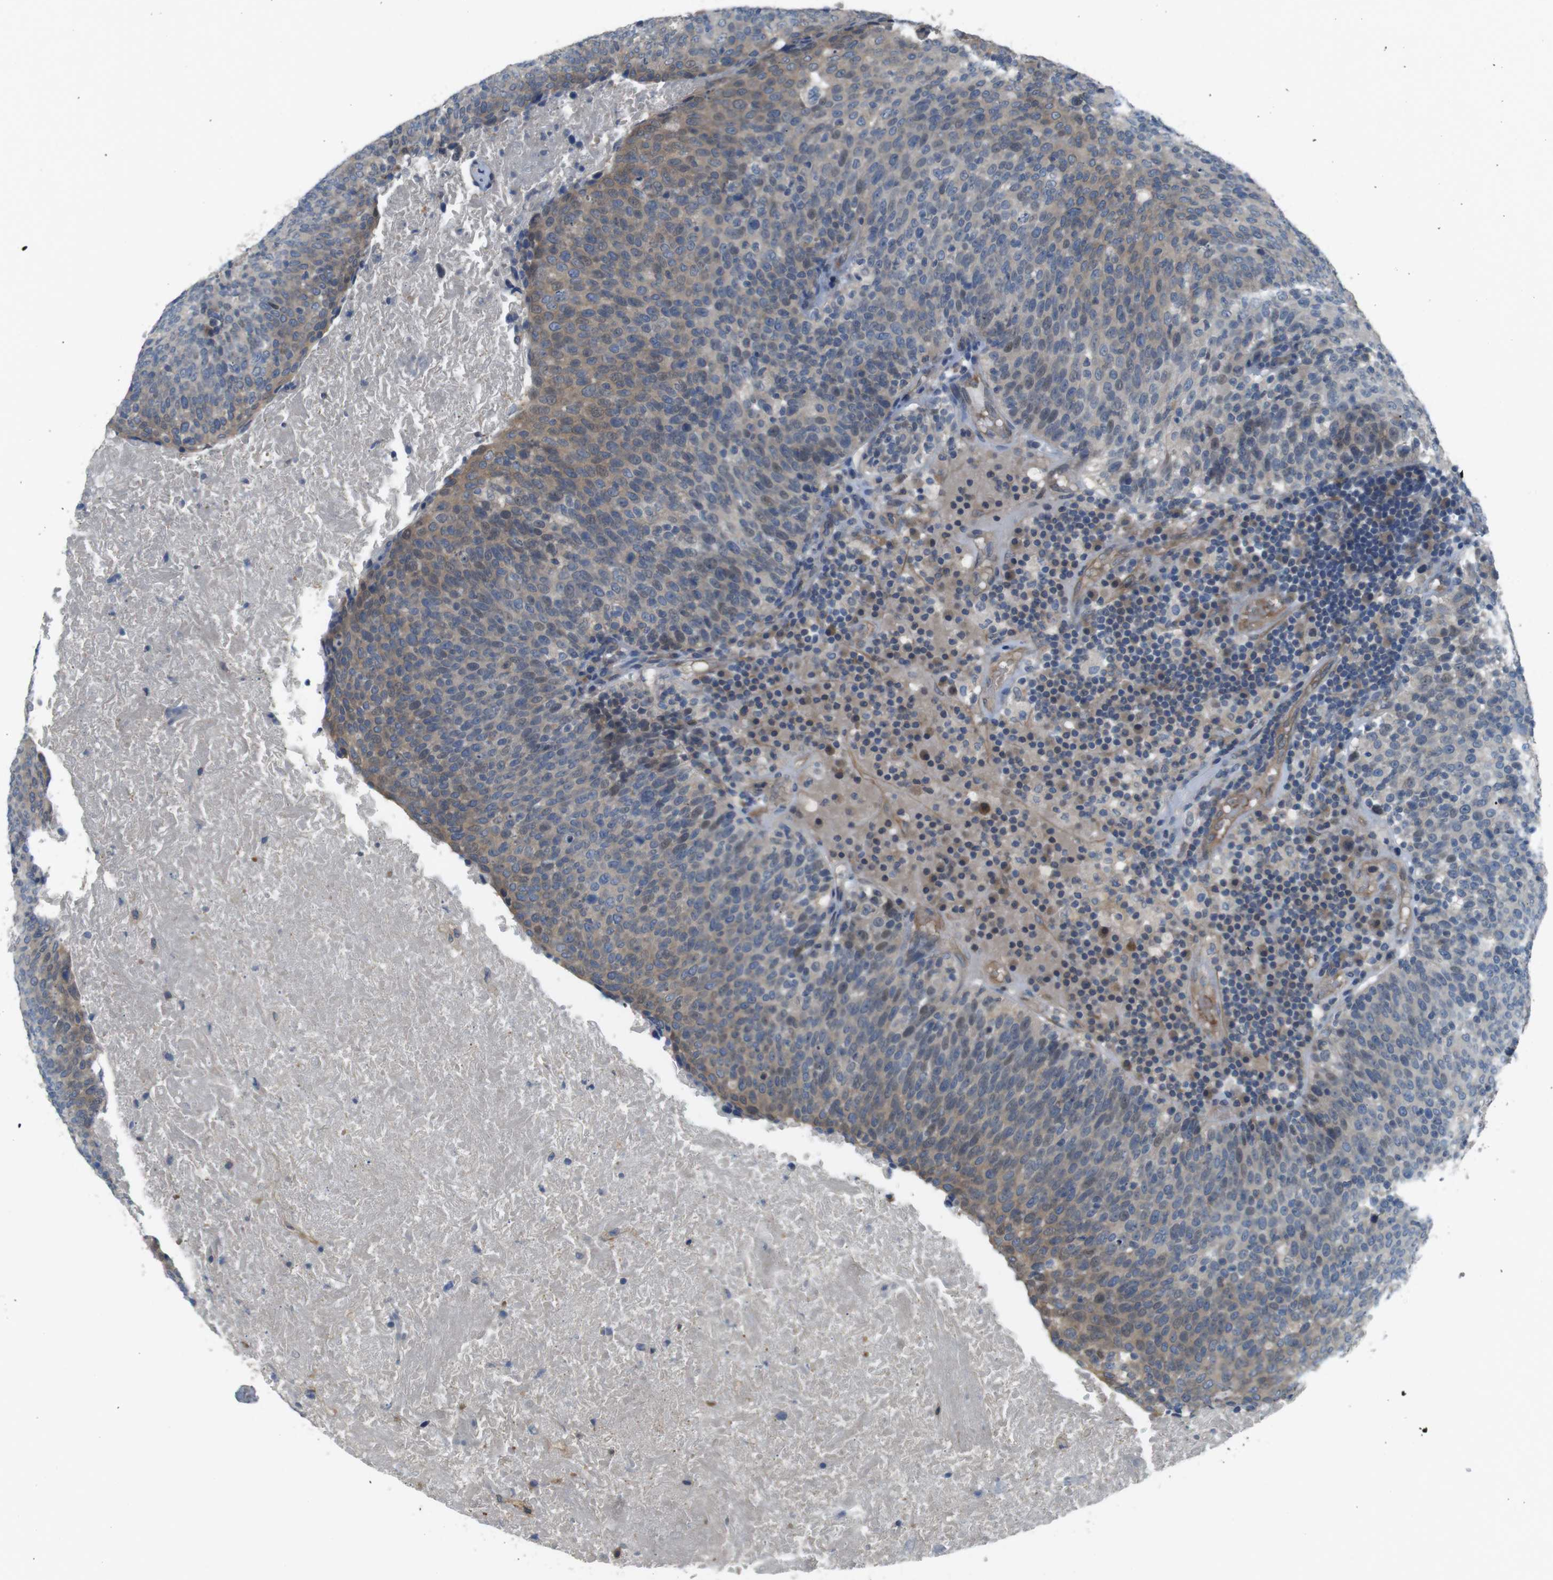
{"staining": {"intensity": "weak", "quantity": "25%-75%", "location": "cytoplasmic/membranous,nuclear"}, "tissue": "head and neck cancer", "cell_type": "Tumor cells", "image_type": "cancer", "snomed": [{"axis": "morphology", "description": "Squamous cell carcinoma, NOS"}, {"axis": "morphology", "description": "Squamous cell carcinoma, metastatic, NOS"}, {"axis": "topography", "description": "Lymph node"}, {"axis": "topography", "description": "Head-Neck"}], "caption": "Metastatic squamous cell carcinoma (head and neck) tissue shows weak cytoplasmic/membranous and nuclear positivity in approximately 25%-75% of tumor cells Using DAB (3,3'-diaminobenzidine) (brown) and hematoxylin (blue) stains, captured at high magnification using brightfield microscopy.", "gene": "ABHD15", "patient": {"sex": "male", "age": 62}}